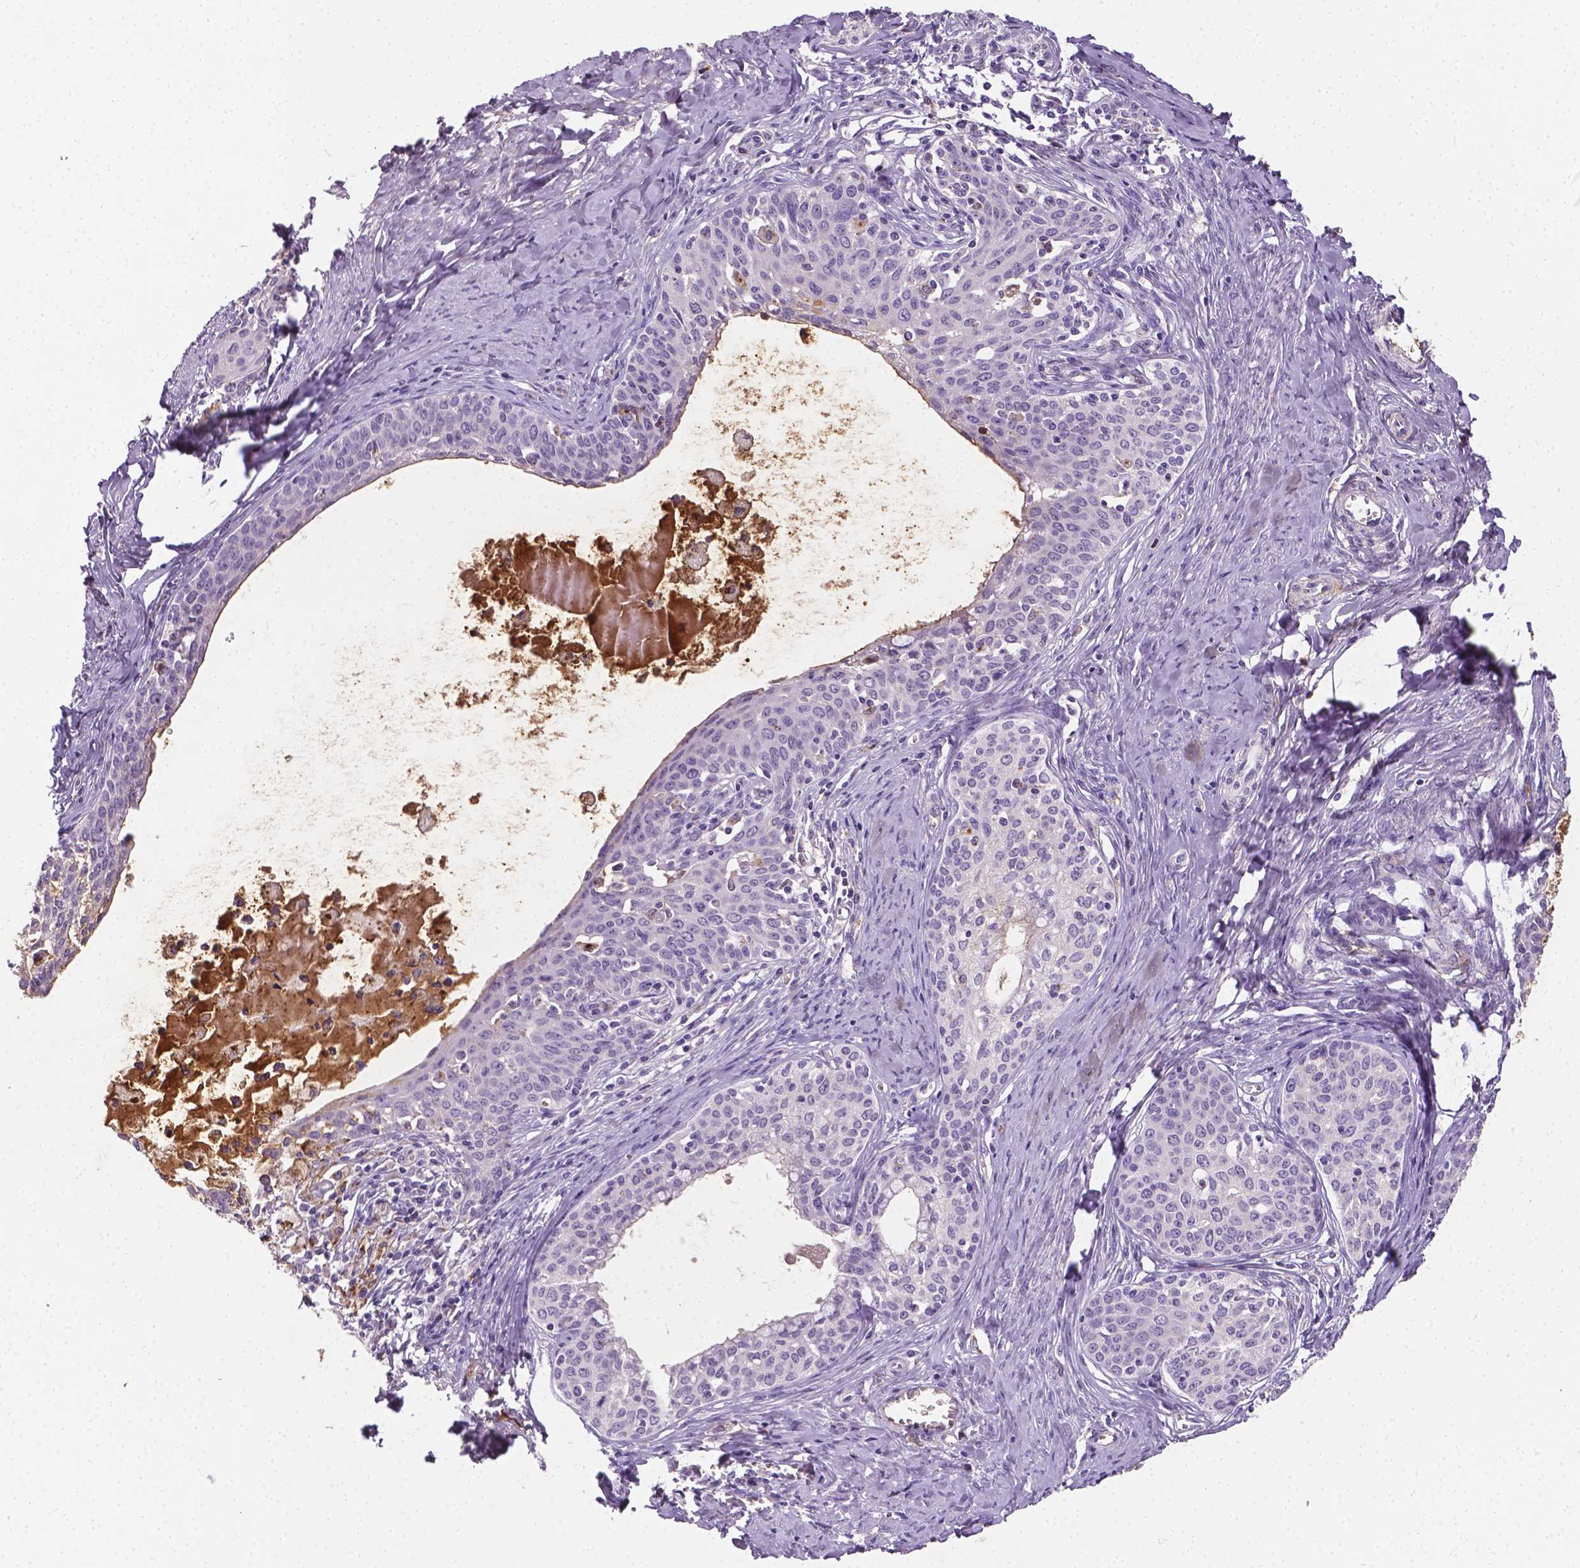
{"staining": {"intensity": "negative", "quantity": "none", "location": "none"}, "tissue": "cervical cancer", "cell_type": "Tumor cells", "image_type": "cancer", "snomed": [{"axis": "morphology", "description": "Squamous cell carcinoma, NOS"}, {"axis": "morphology", "description": "Adenocarcinoma, NOS"}, {"axis": "topography", "description": "Cervix"}], "caption": "This is an immunohistochemistry photomicrograph of squamous cell carcinoma (cervical). There is no expression in tumor cells.", "gene": "APOE", "patient": {"sex": "female", "age": 52}}